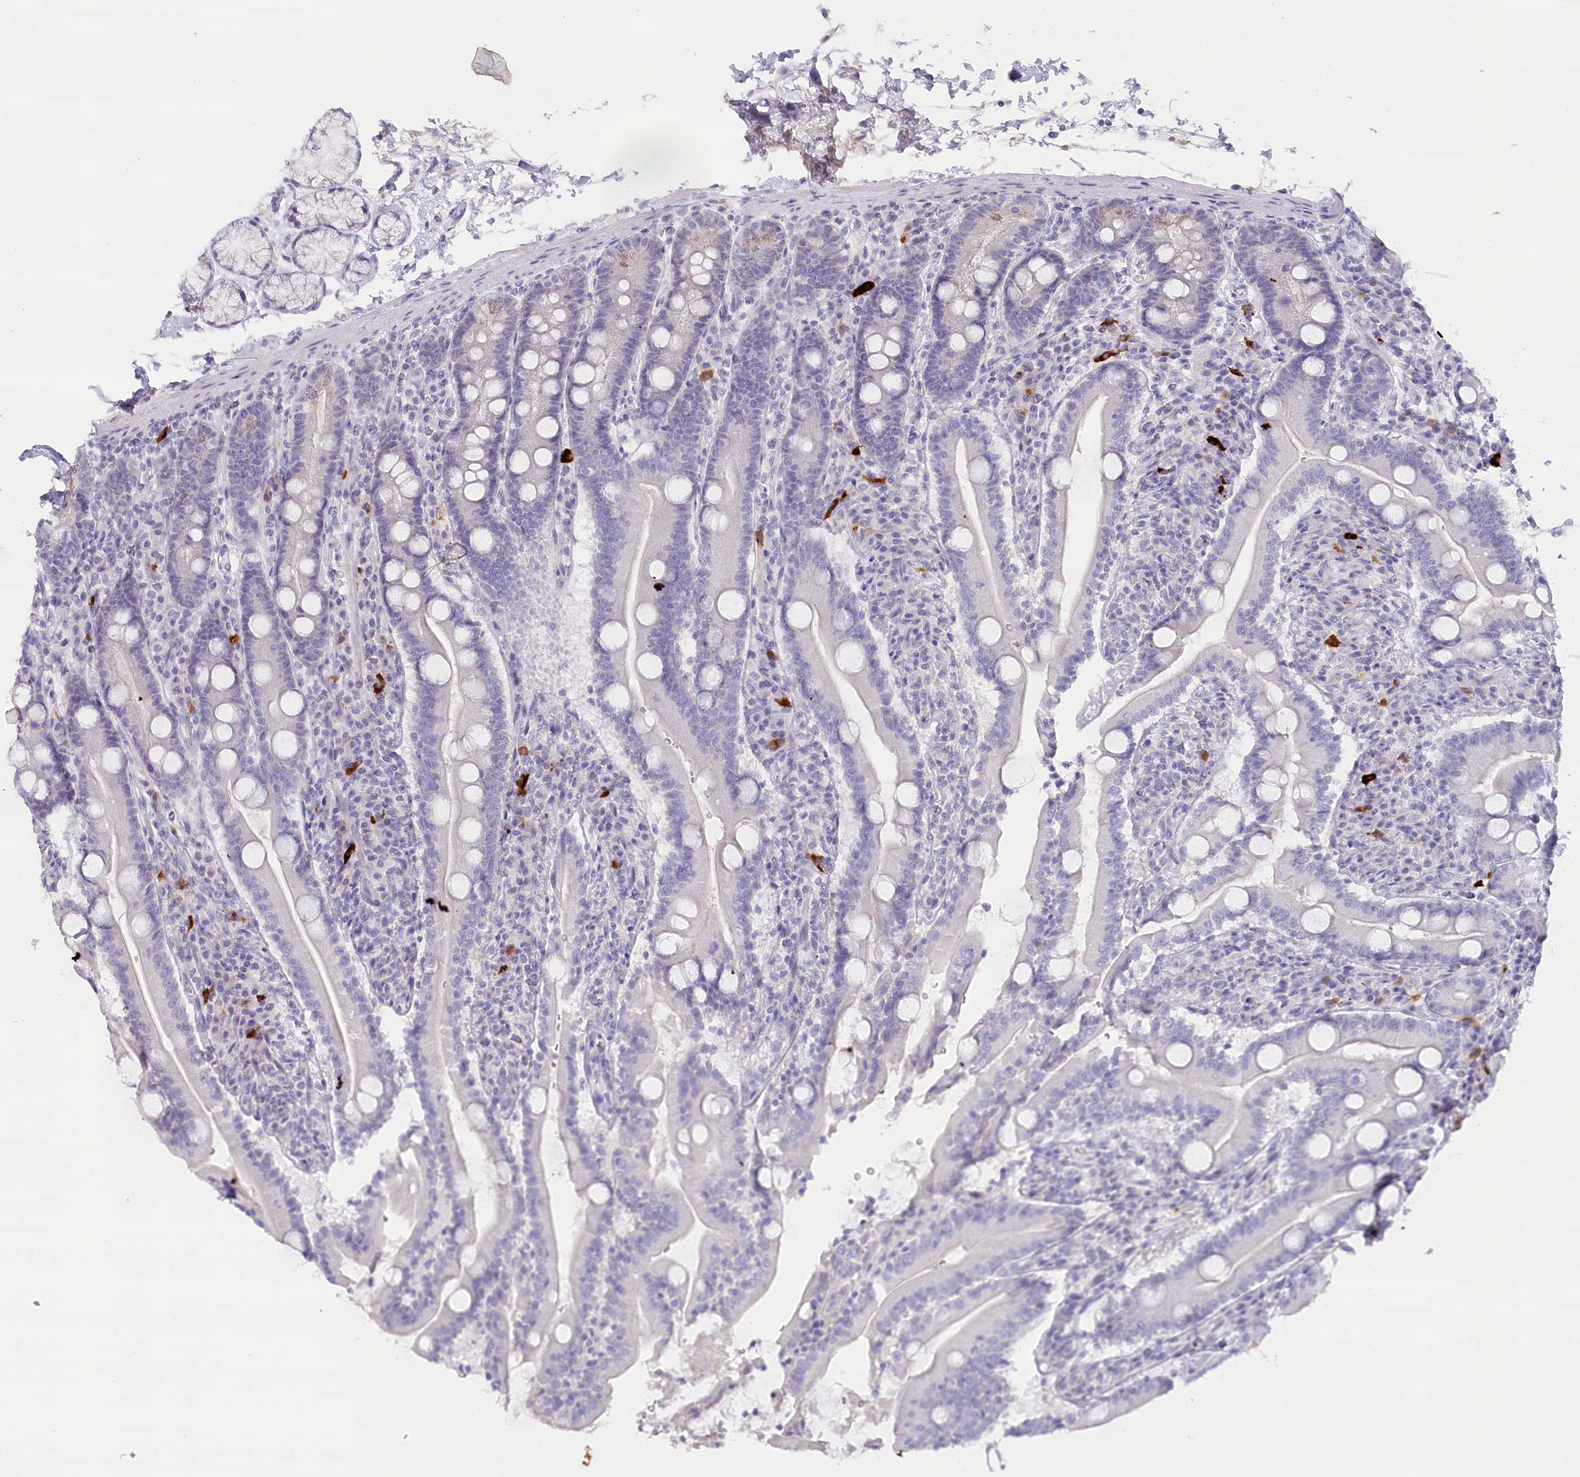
{"staining": {"intensity": "negative", "quantity": "none", "location": "none"}, "tissue": "duodenum", "cell_type": "Glandular cells", "image_type": "normal", "snomed": [{"axis": "morphology", "description": "Normal tissue, NOS"}, {"axis": "topography", "description": "Duodenum"}], "caption": "A high-resolution micrograph shows immunohistochemistry staining of normal duodenum, which displays no significant positivity in glandular cells. (Immunohistochemistry (ihc), brightfield microscopy, high magnification).", "gene": "MYOZ1", "patient": {"sex": "male", "age": 35}}